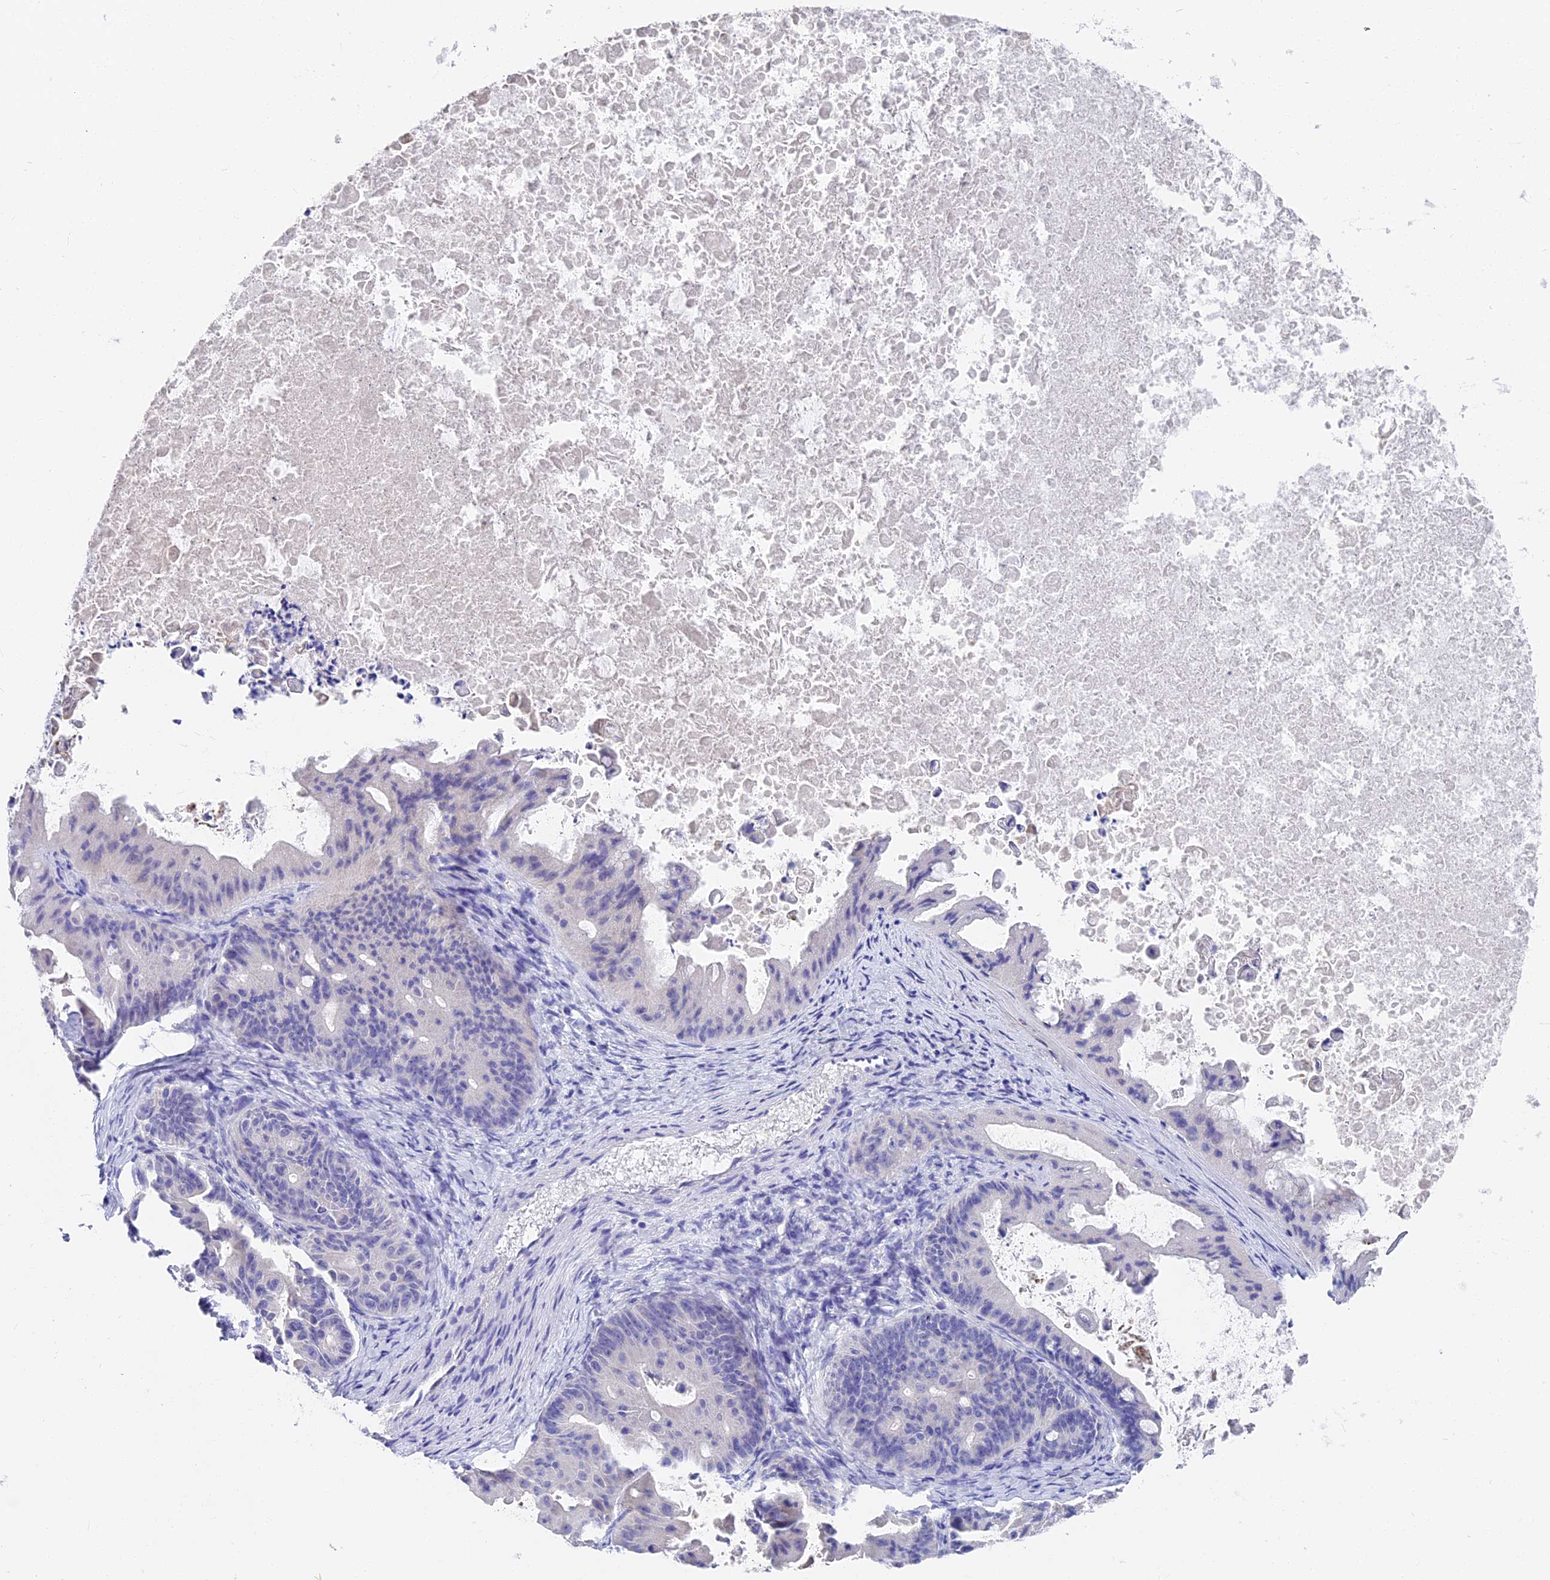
{"staining": {"intensity": "negative", "quantity": "none", "location": "none"}, "tissue": "ovarian cancer", "cell_type": "Tumor cells", "image_type": "cancer", "snomed": [{"axis": "morphology", "description": "Cystadenocarcinoma, mucinous, NOS"}, {"axis": "topography", "description": "Ovary"}], "caption": "IHC photomicrograph of neoplastic tissue: human ovarian cancer (mucinous cystadenocarcinoma) stained with DAB shows no significant protein positivity in tumor cells.", "gene": "VPS33B", "patient": {"sex": "female", "age": 37}}